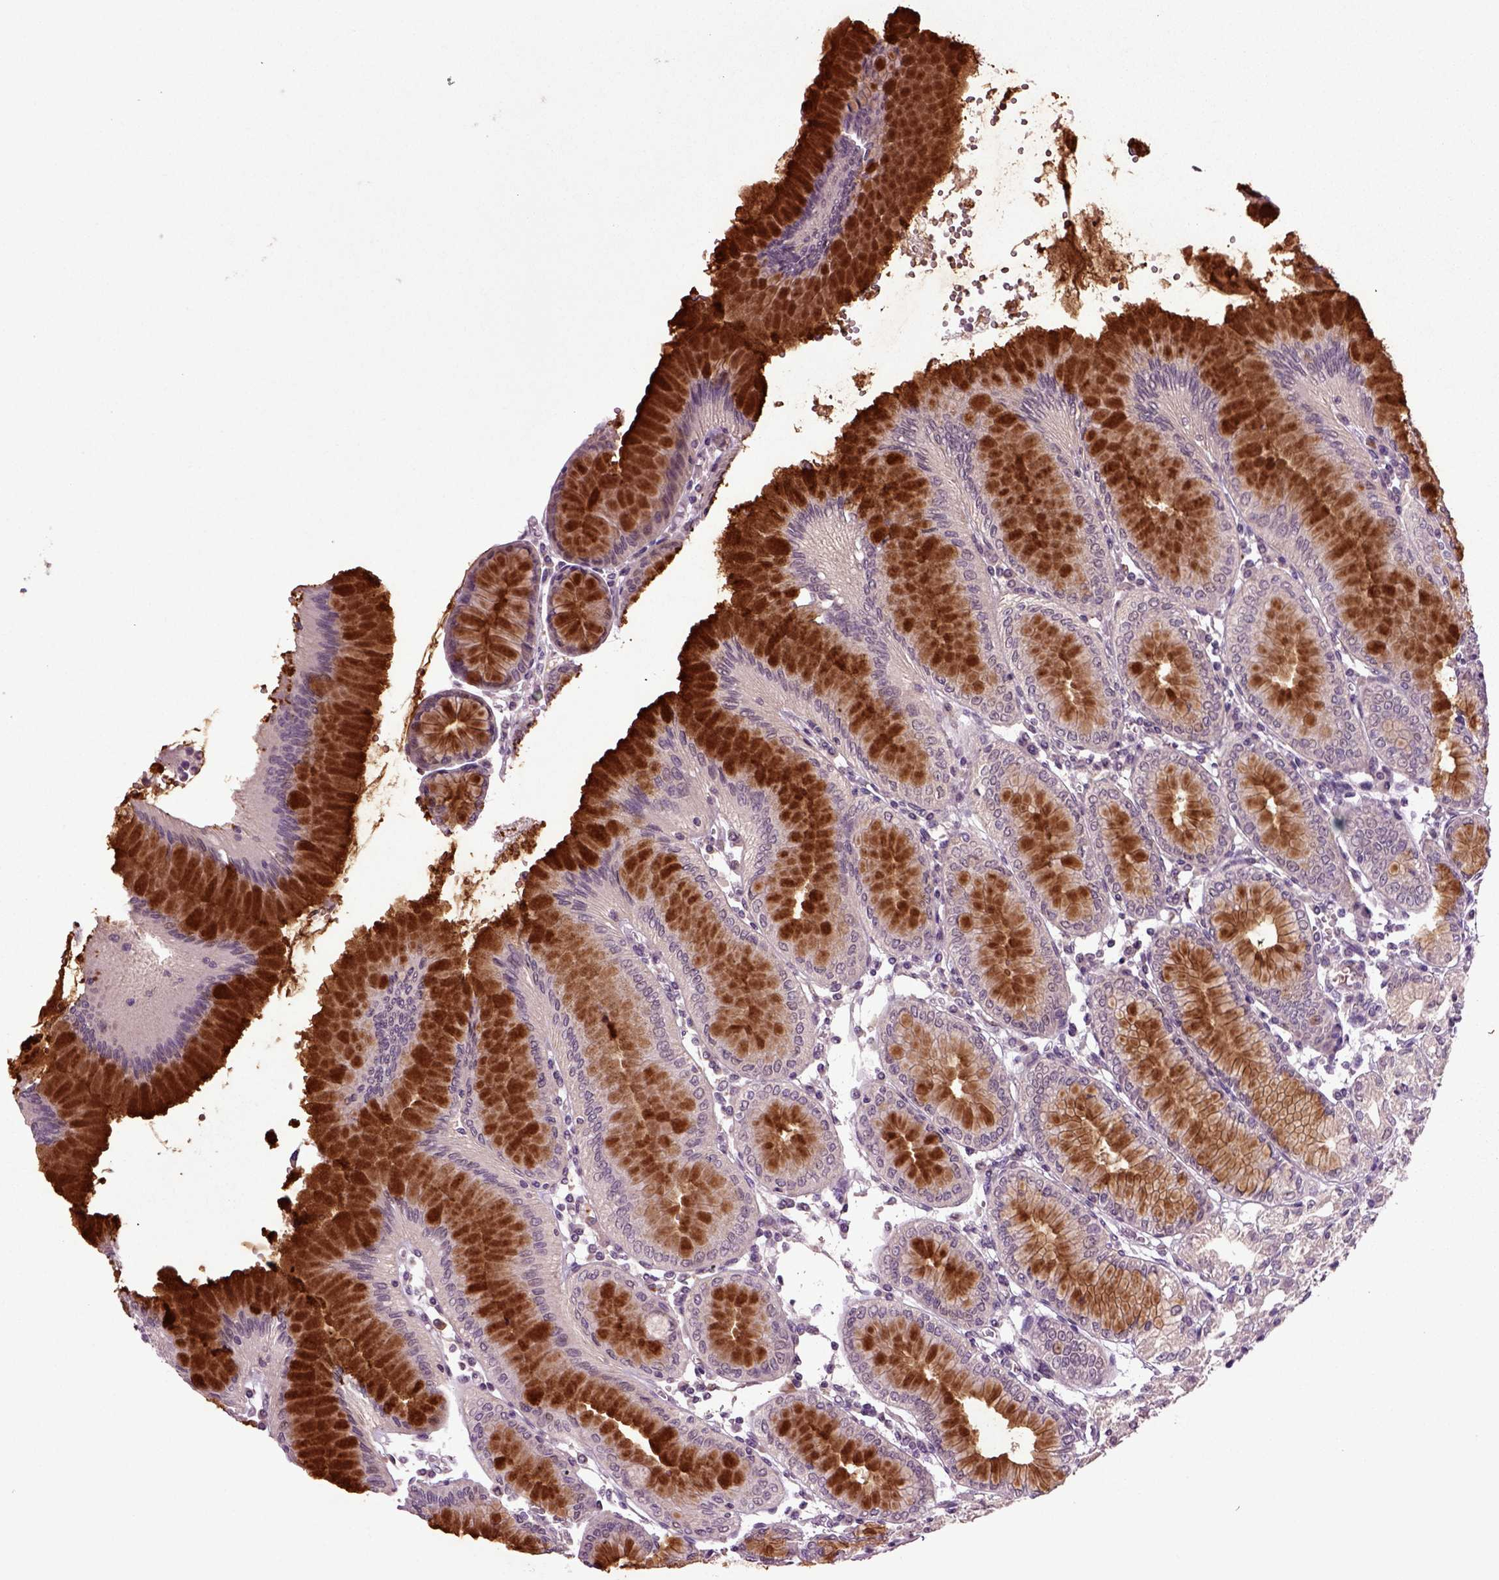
{"staining": {"intensity": "strong", "quantity": "25%-75%", "location": "cytoplasmic/membranous"}, "tissue": "stomach", "cell_type": "Glandular cells", "image_type": "normal", "snomed": [{"axis": "morphology", "description": "Normal tissue, NOS"}, {"axis": "topography", "description": "Skeletal muscle"}, {"axis": "topography", "description": "Stomach"}], "caption": "Human stomach stained for a protein (brown) demonstrates strong cytoplasmic/membranous positive staining in about 25%-75% of glandular cells.", "gene": "SLC17A6", "patient": {"sex": "female", "age": 57}}